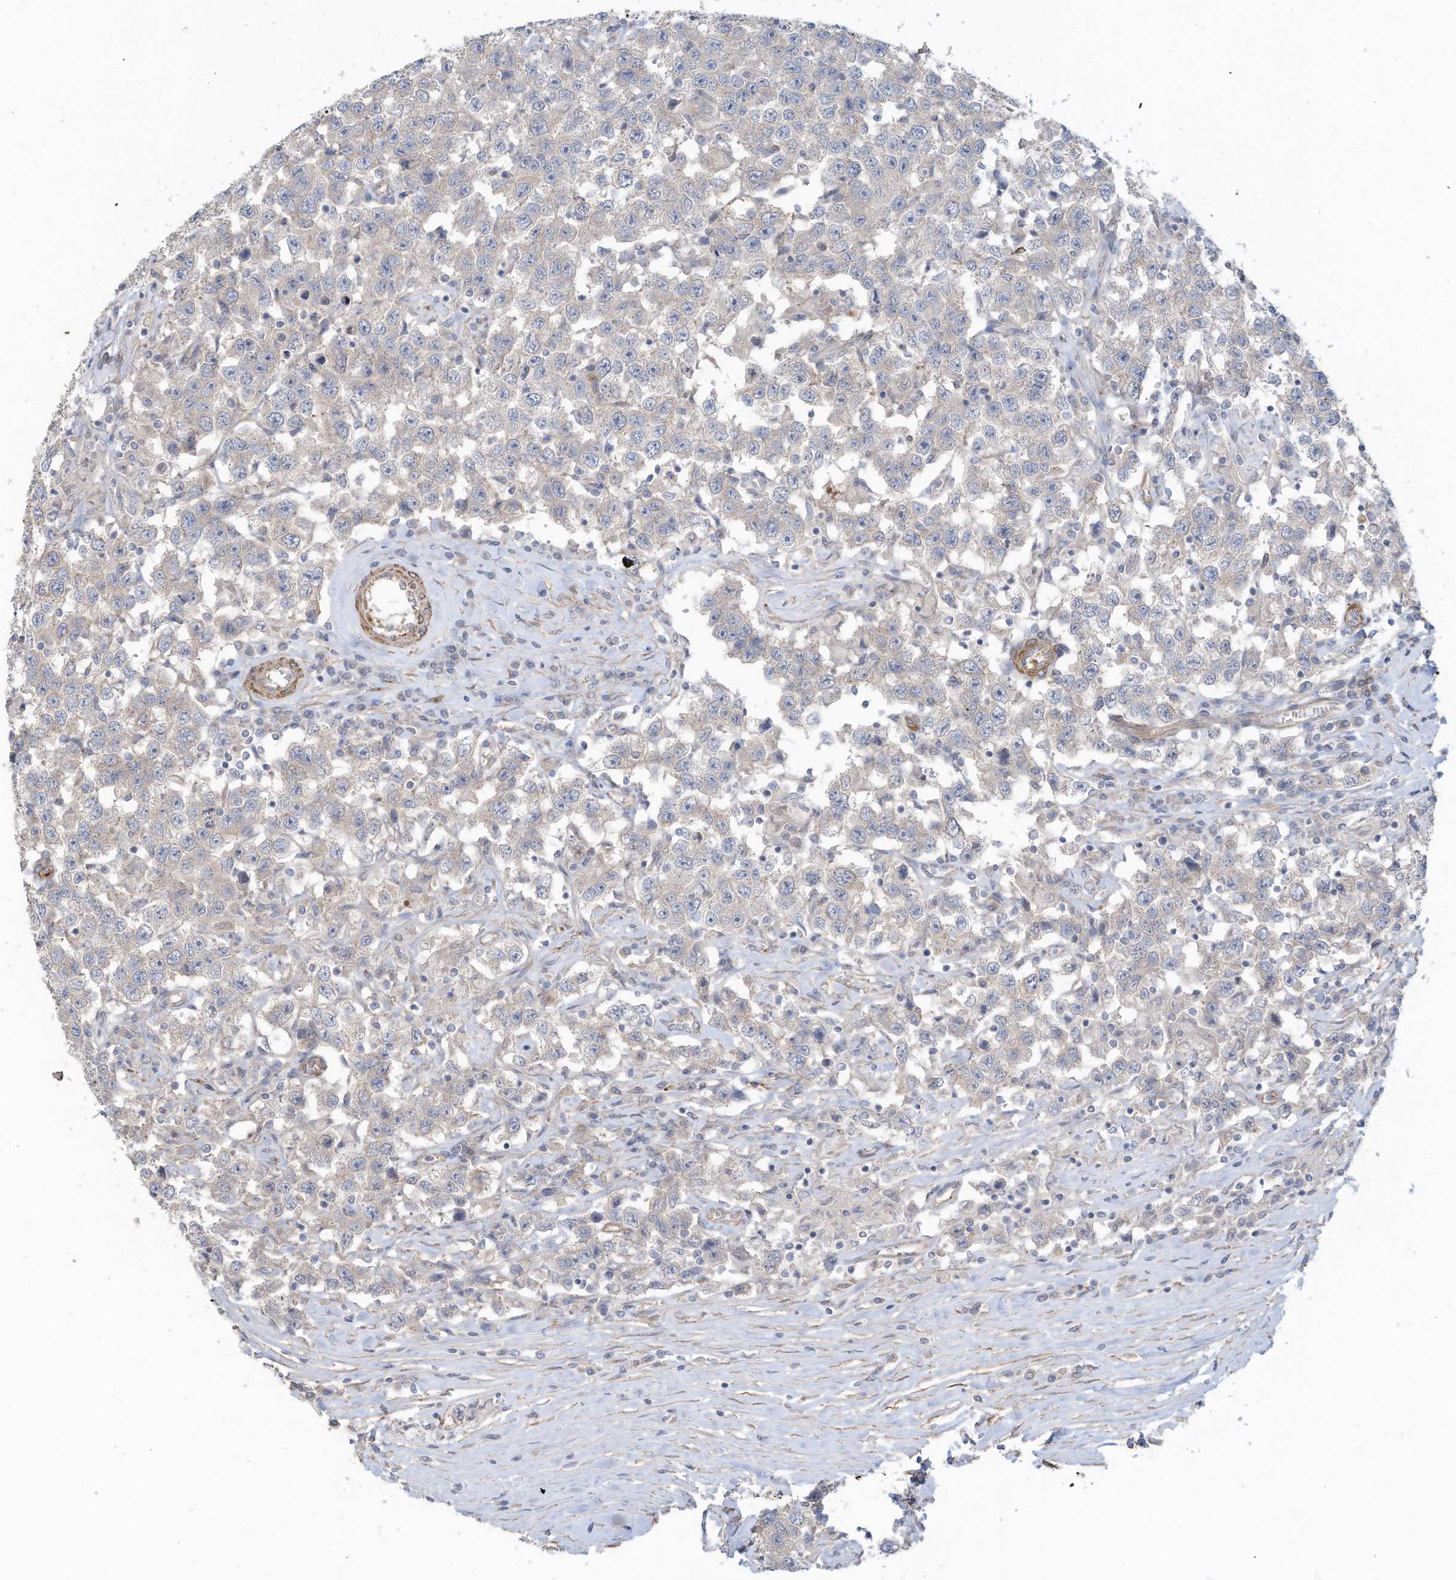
{"staining": {"intensity": "negative", "quantity": "none", "location": "none"}, "tissue": "testis cancer", "cell_type": "Tumor cells", "image_type": "cancer", "snomed": [{"axis": "morphology", "description": "Seminoma, NOS"}, {"axis": "topography", "description": "Testis"}], "caption": "Protein analysis of testis cancer exhibits no significant positivity in tumor cells. The staining is performed using DAB brown chromogen with nuclei counter-stained in using hematoxylin.", "gene": "SLC17A7", "patient": {"sex": "male", "age": 41}}